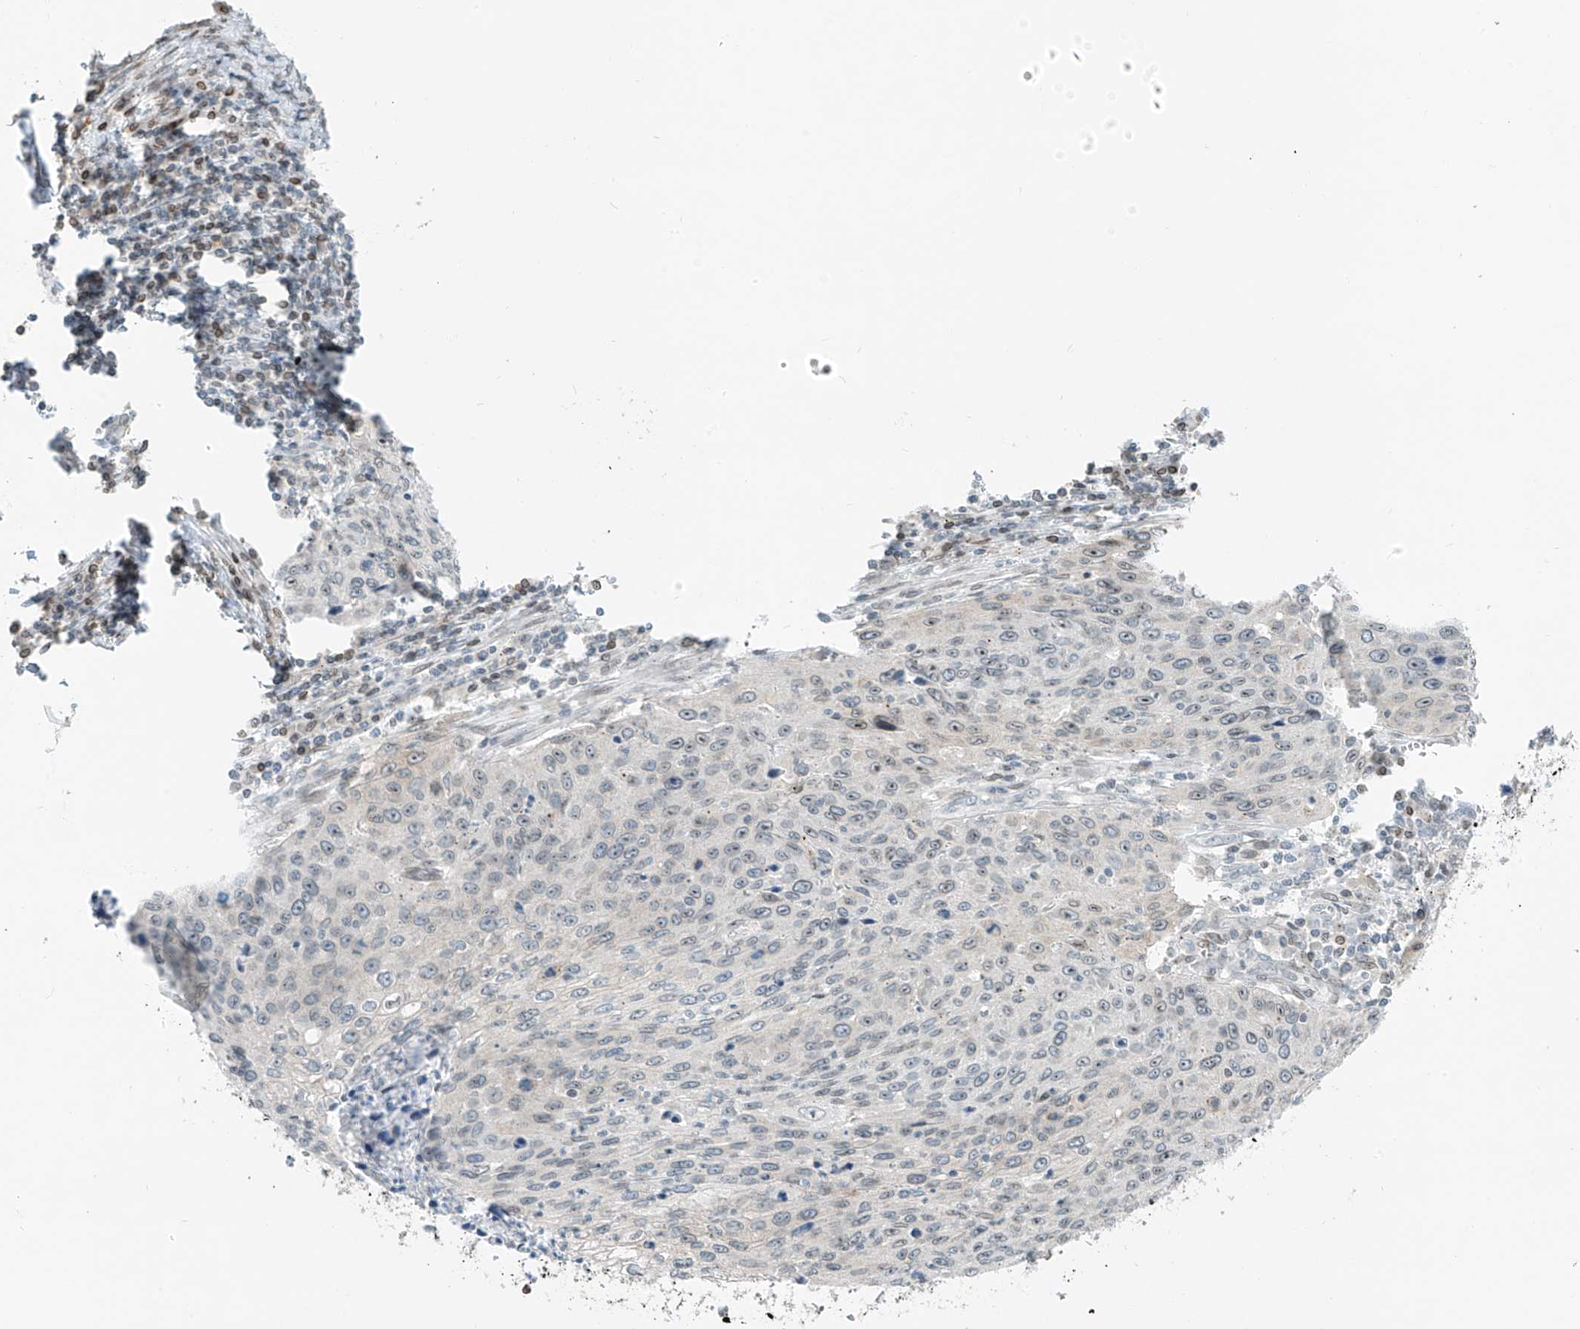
{"staining": {"intensity": "weak", "quantity": "25%-75%", "location": "nuclear"}, "tissue": "cervical cancer", "cell_type": "Tumor cells", "image_type": "cancer", "snomed": [{"axis": "morphology", "description": "Squamous cell carcinoma, NOS"}, {"axis": "topography", "description": "Cervix"}], "caption": "Immunohistochemistry (DAB) staining of cervical cancer demonstrates weak nuclear protein positivity in approximately 25%-75% of tumor cells.", "gene": "SAMD15", "patient": {"sex": "female", "age": 32}}